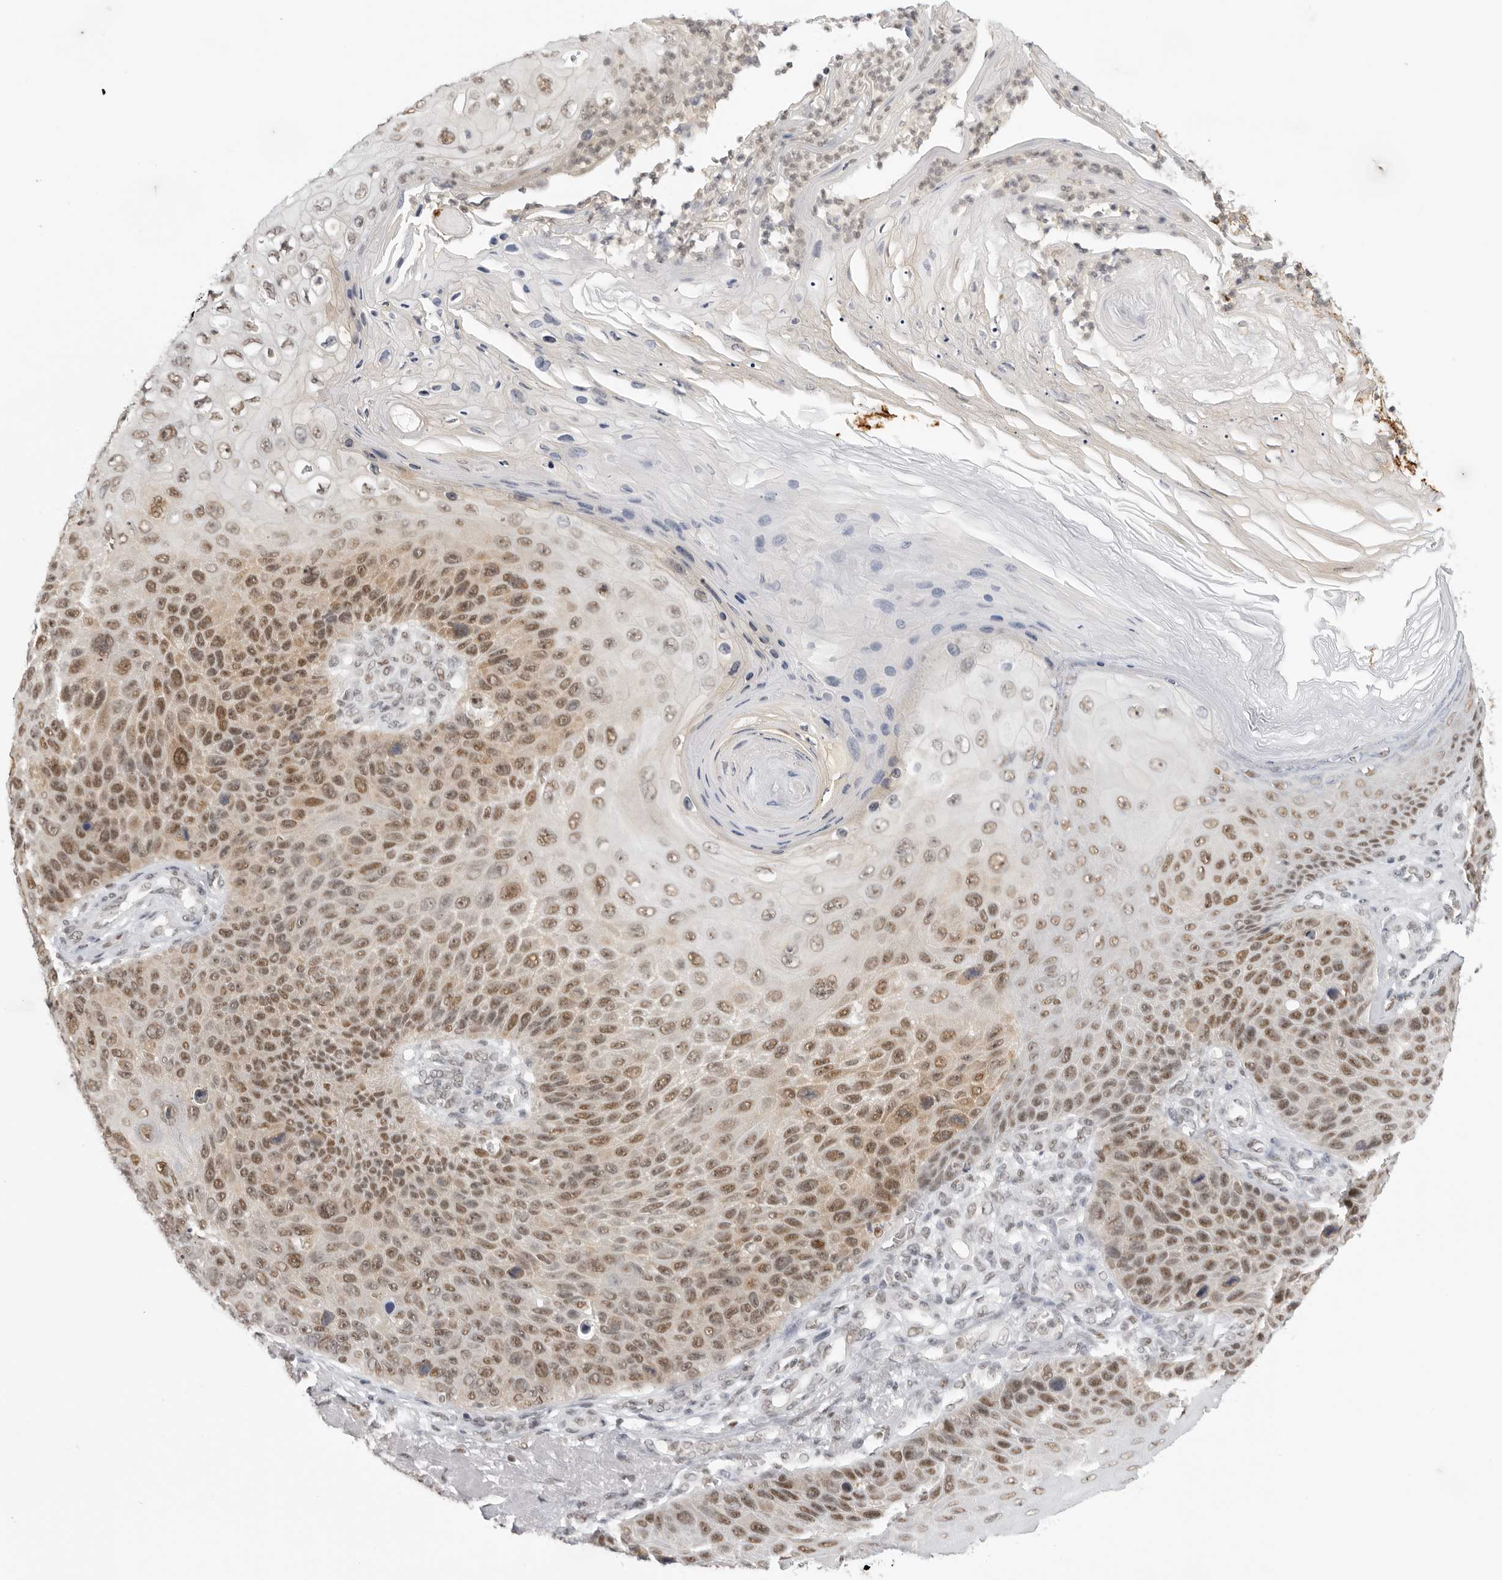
{"staining": {"intensity": "moderate", "quantity": "25%-75%", "location": "nuclear"}, "tissue": "skin cancer", "cell_type": "Tumor cells", "image_type": "cancer", "snomed": [{"axis": "morphology", "description": "Squamous cell carcinoma, NOS"}, {"axis": "topography", "description": "Skin"}], "caption": "Protein staining exhibits moderate nuclear expression in about 25%-75% of tumor cells in skin cancer.", "gene": "RPA2", "patient": {"sex": "female", "age": 88}}